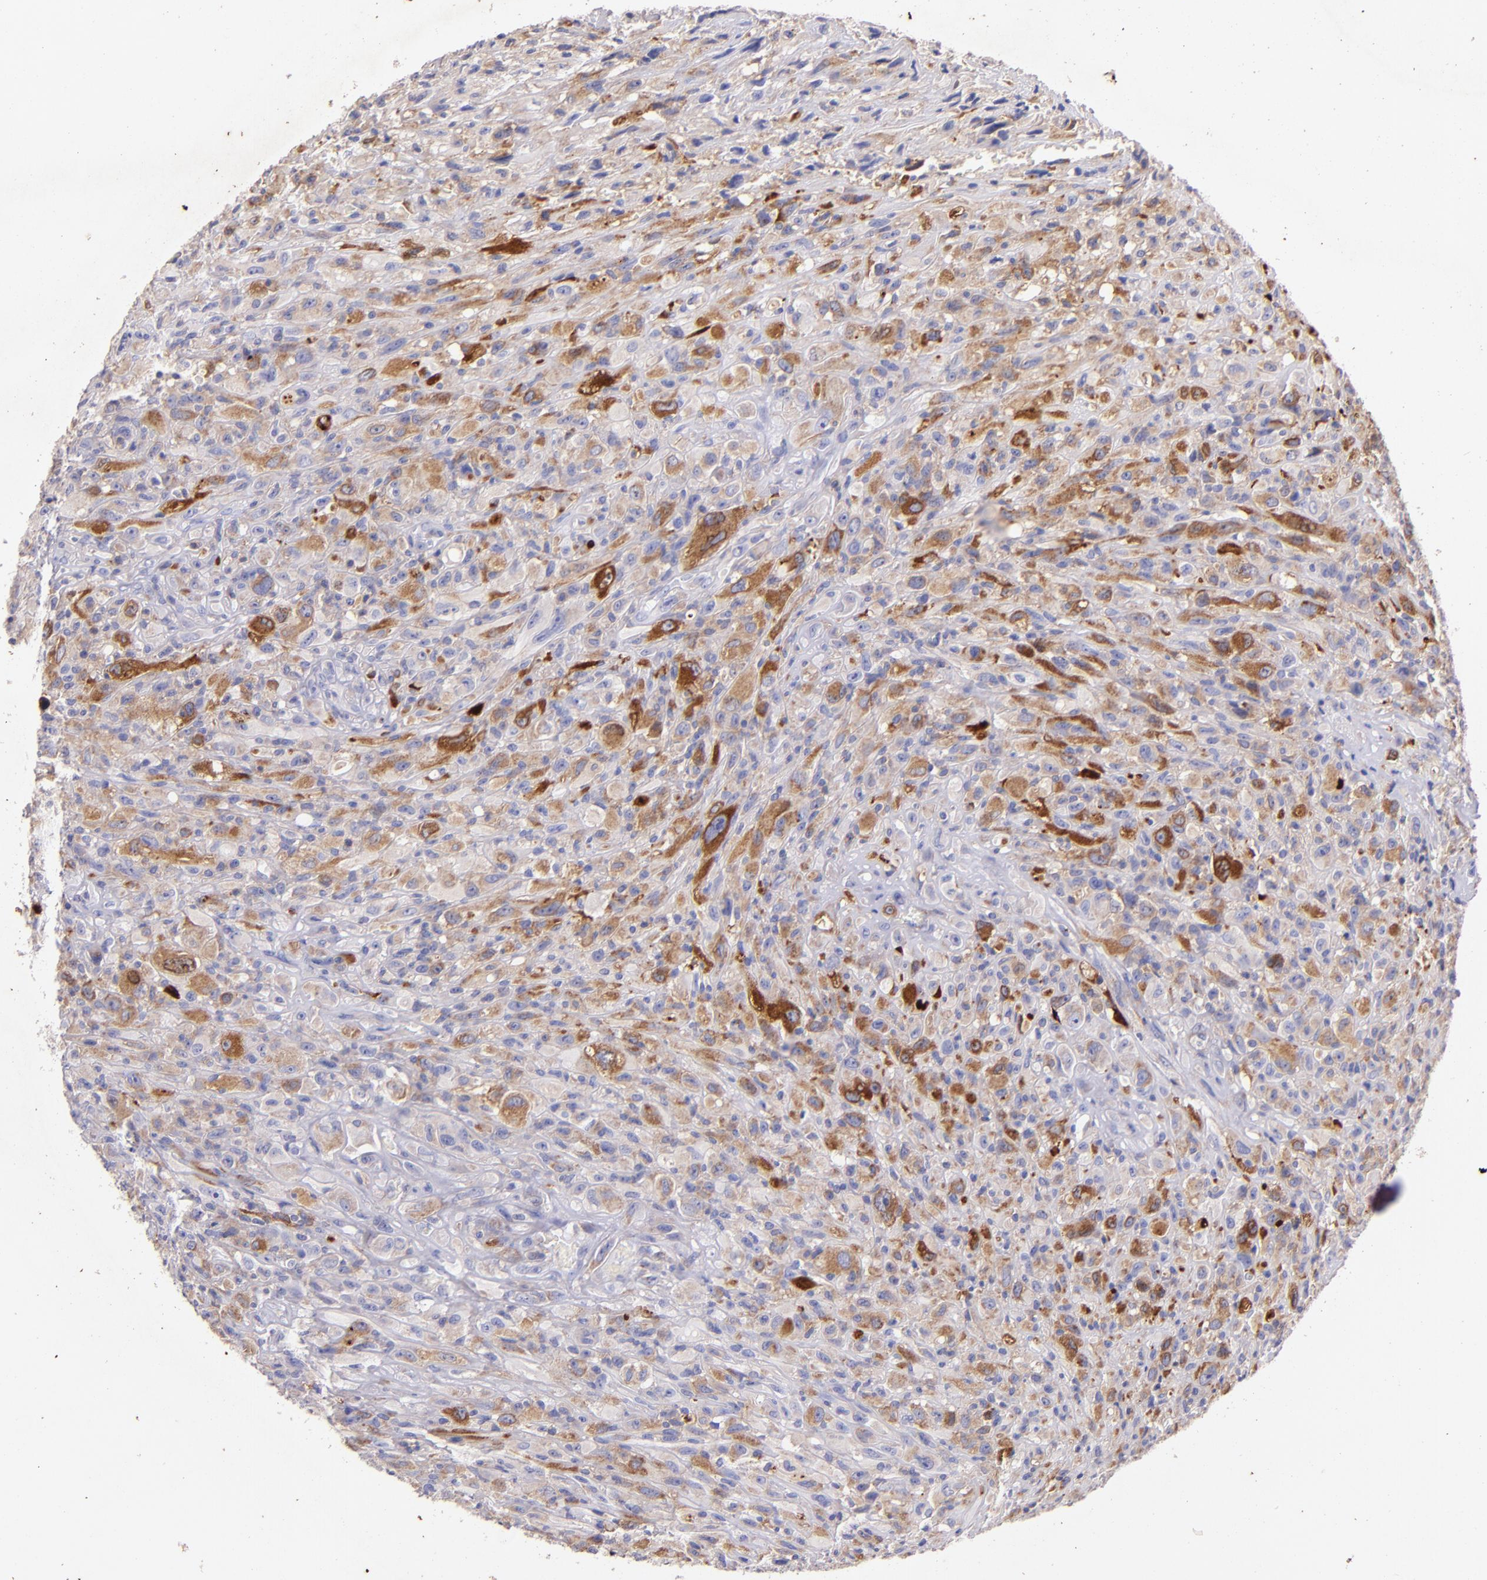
{"staining": {"intensity": "strong", "quantity": ">75%", "location": "cytoplasmic/membranous"}, "tissue": "glioma", "cell_type": "Tumor cells", "image_type": "cancer", "snomed": [{"axis": "morphology", "description": "Glioma, malignant, High grade"}, {"axis": "topography", "description": "Brain"}], "caption": "High-power microscopy captured an IHC image of glioma, revealing strong cytoplasmic/membranous positivity in about >75% of tumor cells.", "gene": "RET", "patient": {"sex": "male", "age": 48}}